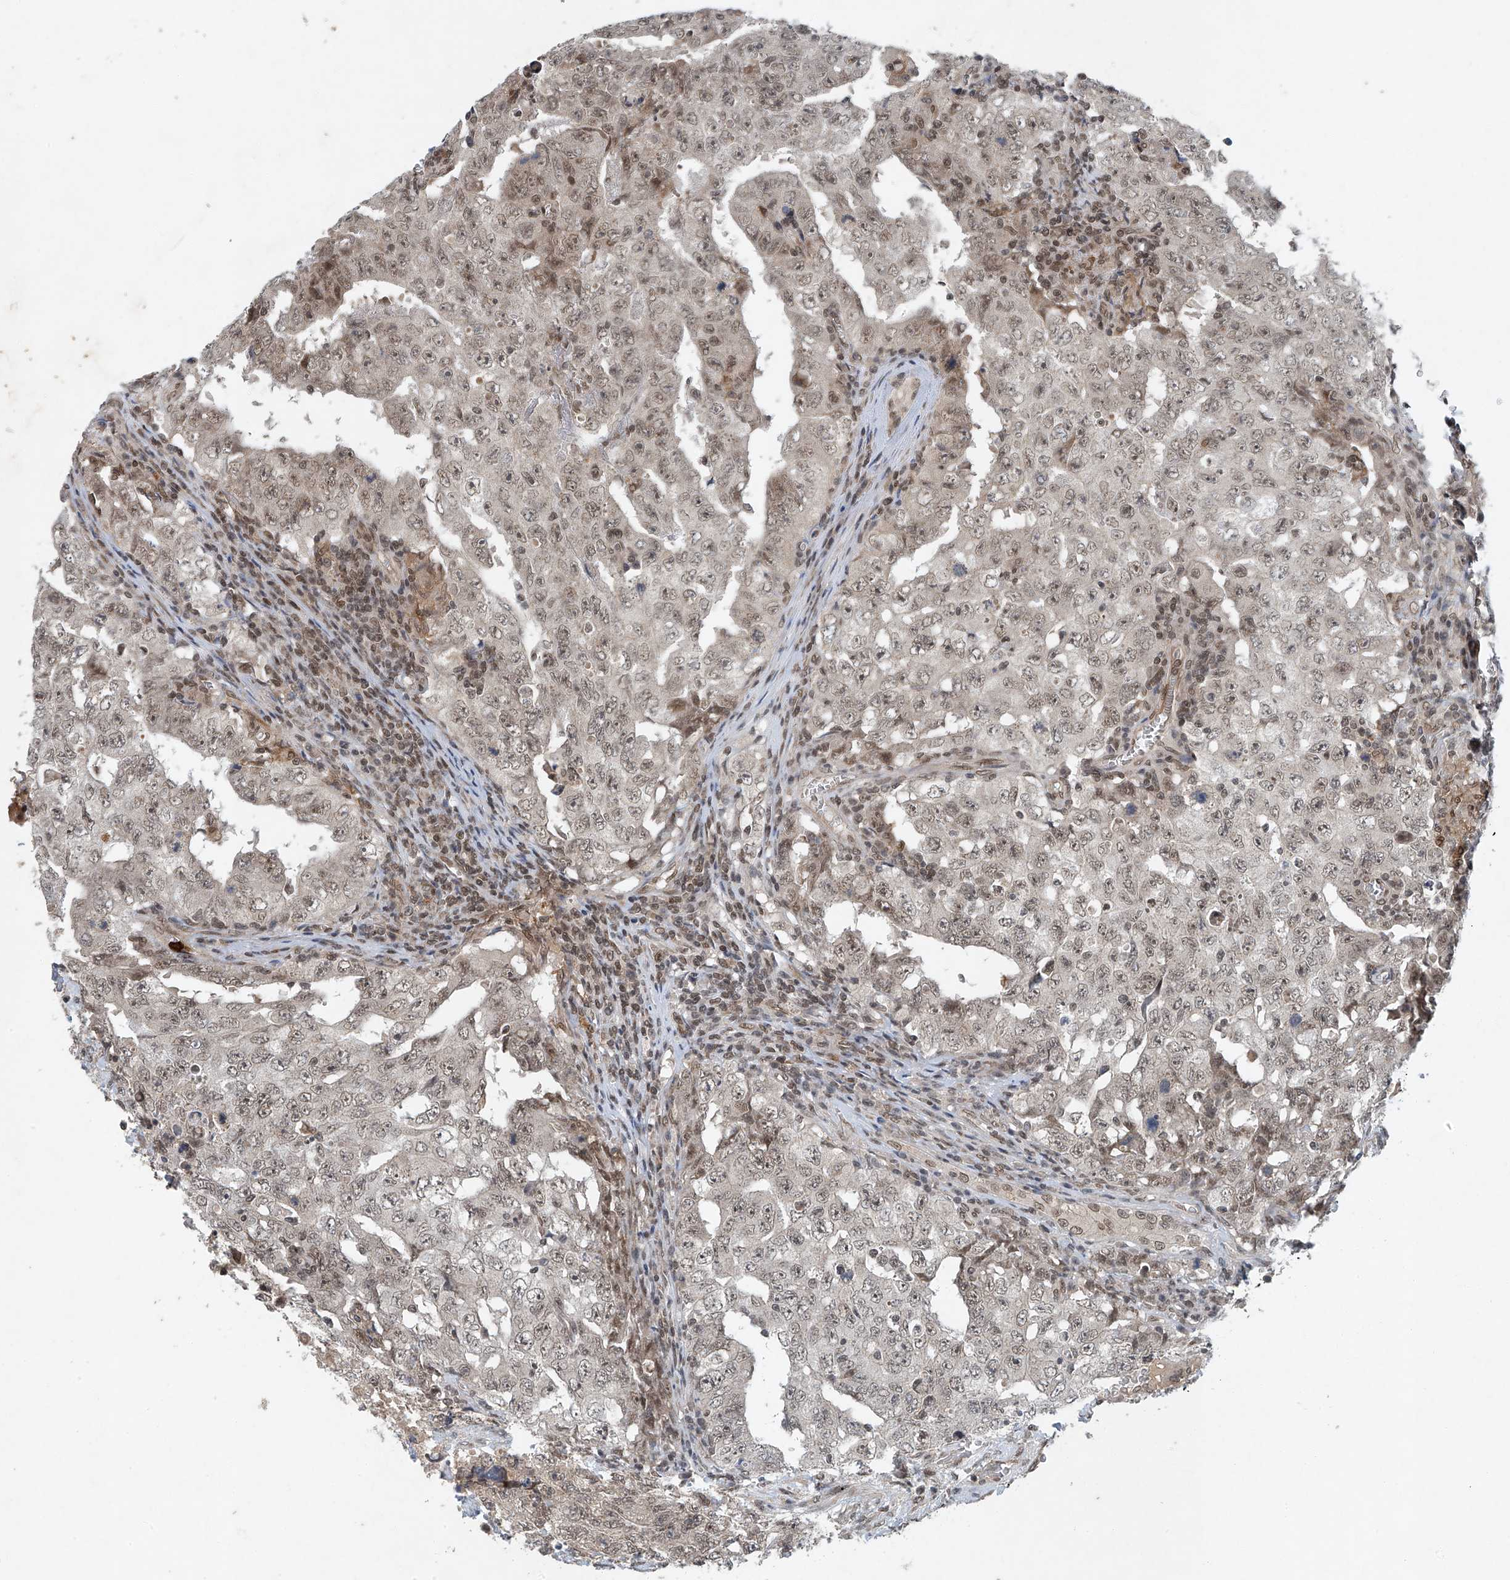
{"staining": {"intensity": "weak", "quantity": ">75%", "location": "nuclear"}, "tissue": "testis cancer", "cell_type": "Tumor cells", "image_type": "cancer", "snomed": [{"axis": "morphology", "description": "Carcinoma, Embryonal, NOS"}, {"axis": "topography", "description": "Testis"}], "caption": "Human embryonal carcinoma (testis) stained for a protein (brown) shows weak nuclear positive positivity in about >75% of tumor cells.", "gene": "TAF8", "patient": {"sex": "male", "age": 26}}